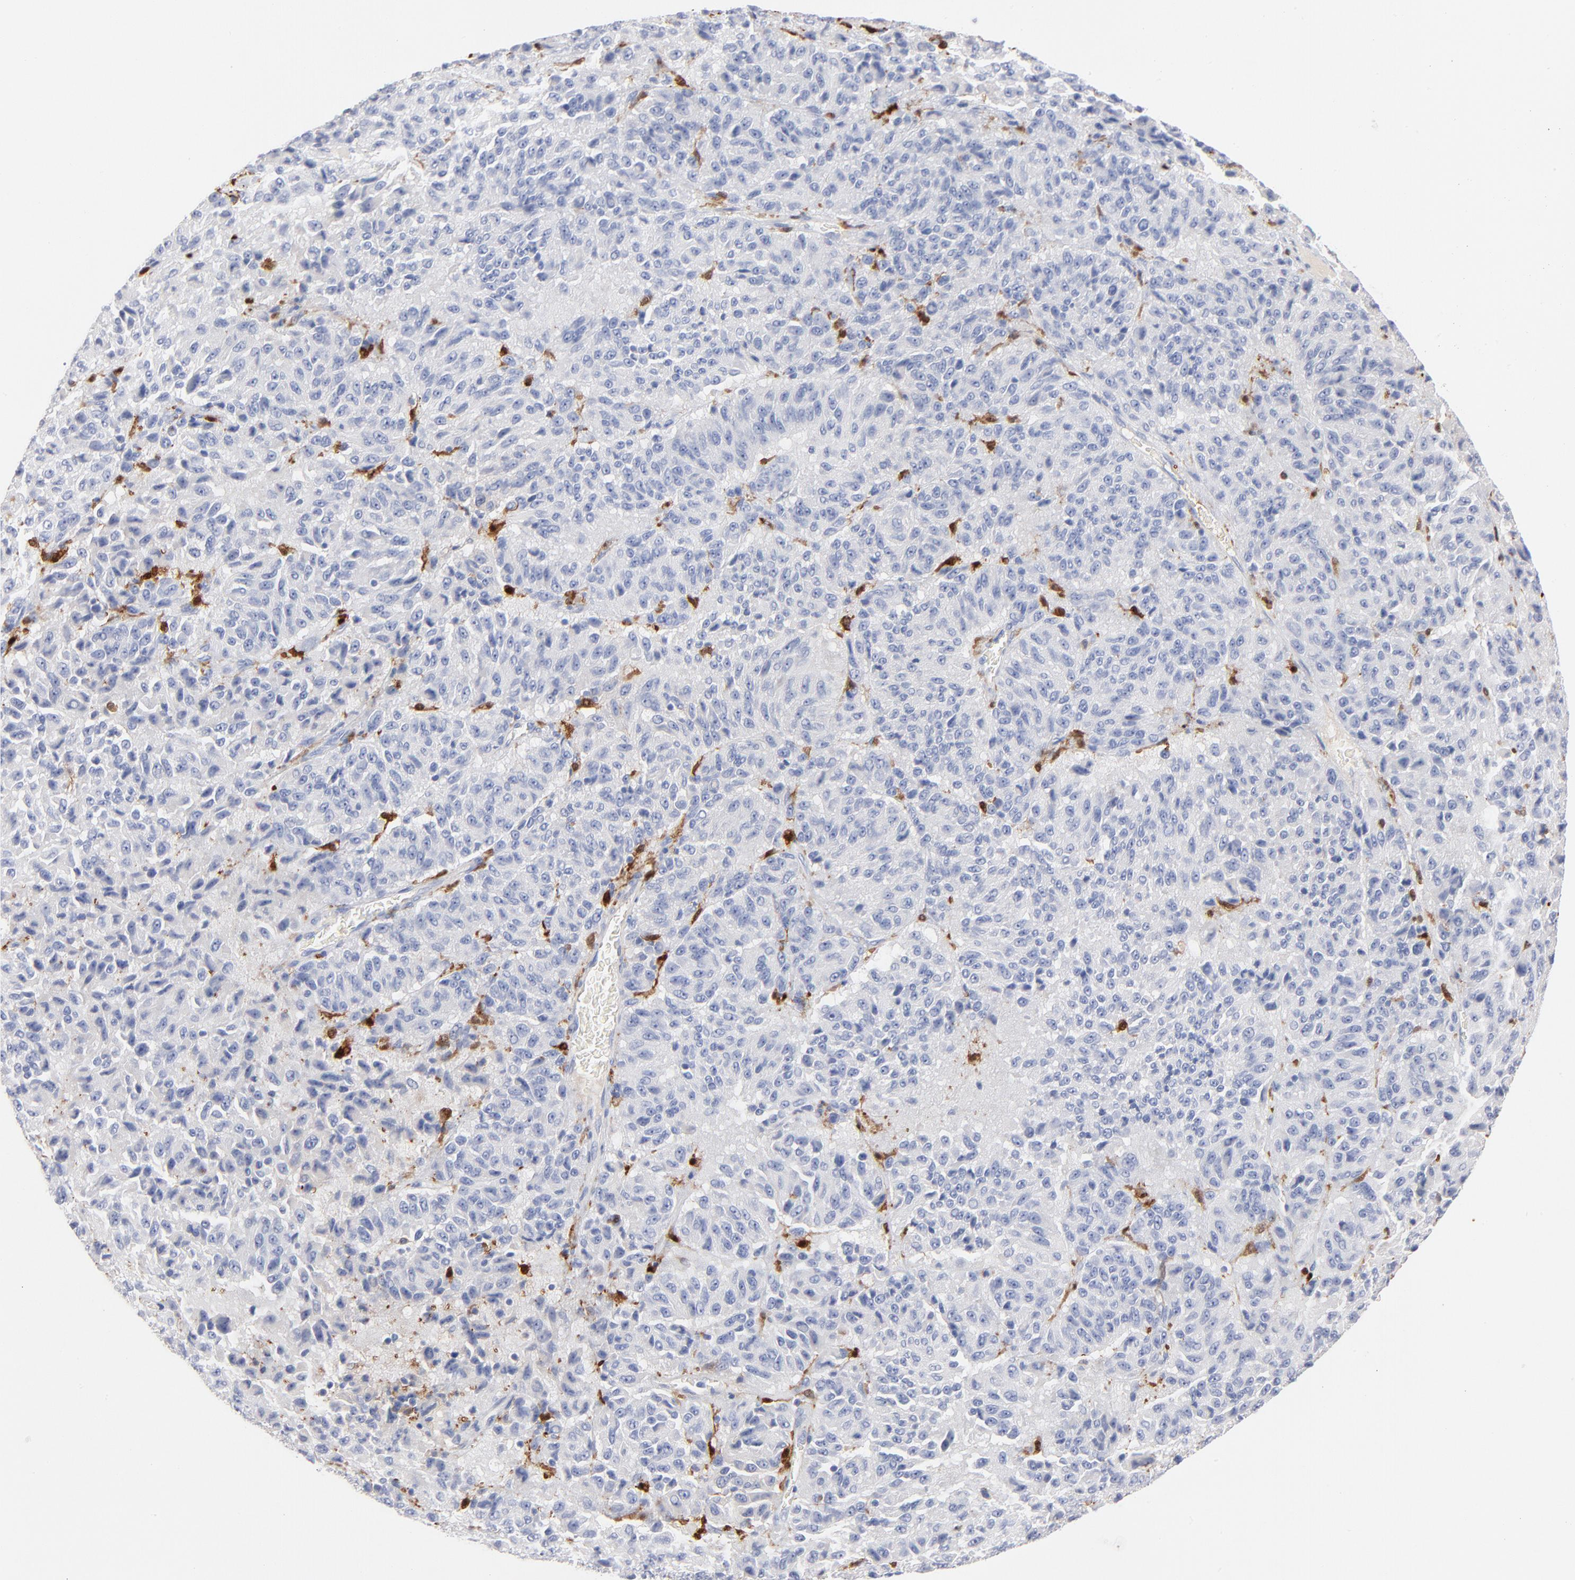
{"staining": {"intensity": "negative", "quantity": "none", "location": "none"}, "tissue": "melanoma", "cell_type": "Tumor cells", "image_type": "cancer", "snomed": [{"axis": "morphology", "description": "Malignant melanoma, Metastatic site"}, {"axis": "topography", "description": "Lung"}], "caption": "Malignant melanoma (metastatic site) stained for a protein using immunohistochemistry exhibits no staining tumor cells.", "gene": "IFIT2", "patient": {"sex": "male", "age": 64}}